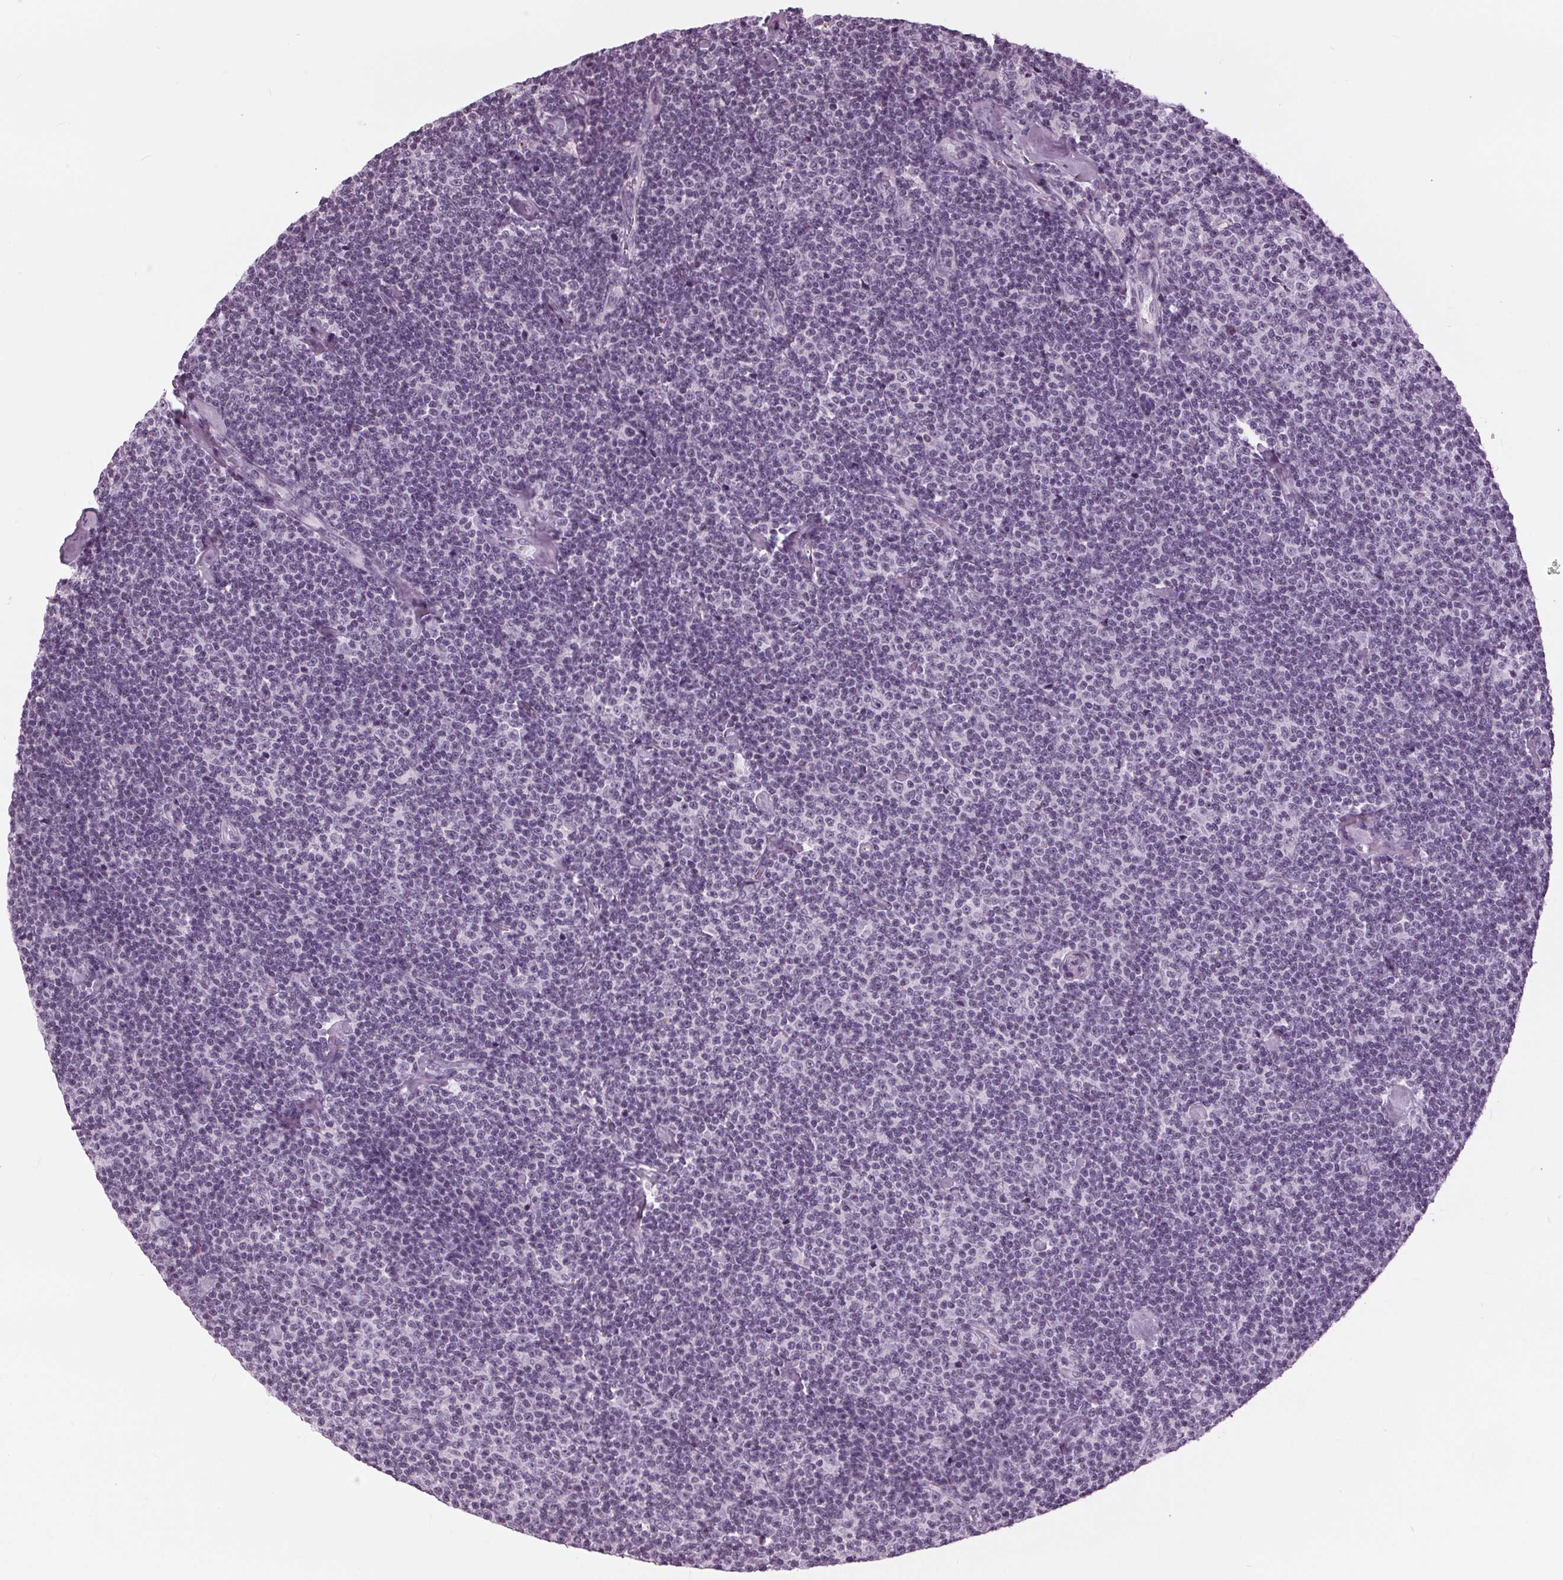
{"staining": {"intensity": "negative", "quantity": "none", "location": "none"}, "tissue": "lymphoma", "cell_type": "Tumor cells", "image_type": "cancer", "snomed": [{"axis": "morphology", "description": "Malignant lymphoma, non-Hodgkin's type, Low grade"}, {"axis": "topography", "description": "Lymph node"}], "caption": "Human malignant lymphoma, non-Hodgkin's type (low-grade) stained for a protein using immunohistochemistry (IHC) reveals no positivity in tumor cells.", "gene": "SLC9A4", "patient": {"sex": "male", "age": 81}}